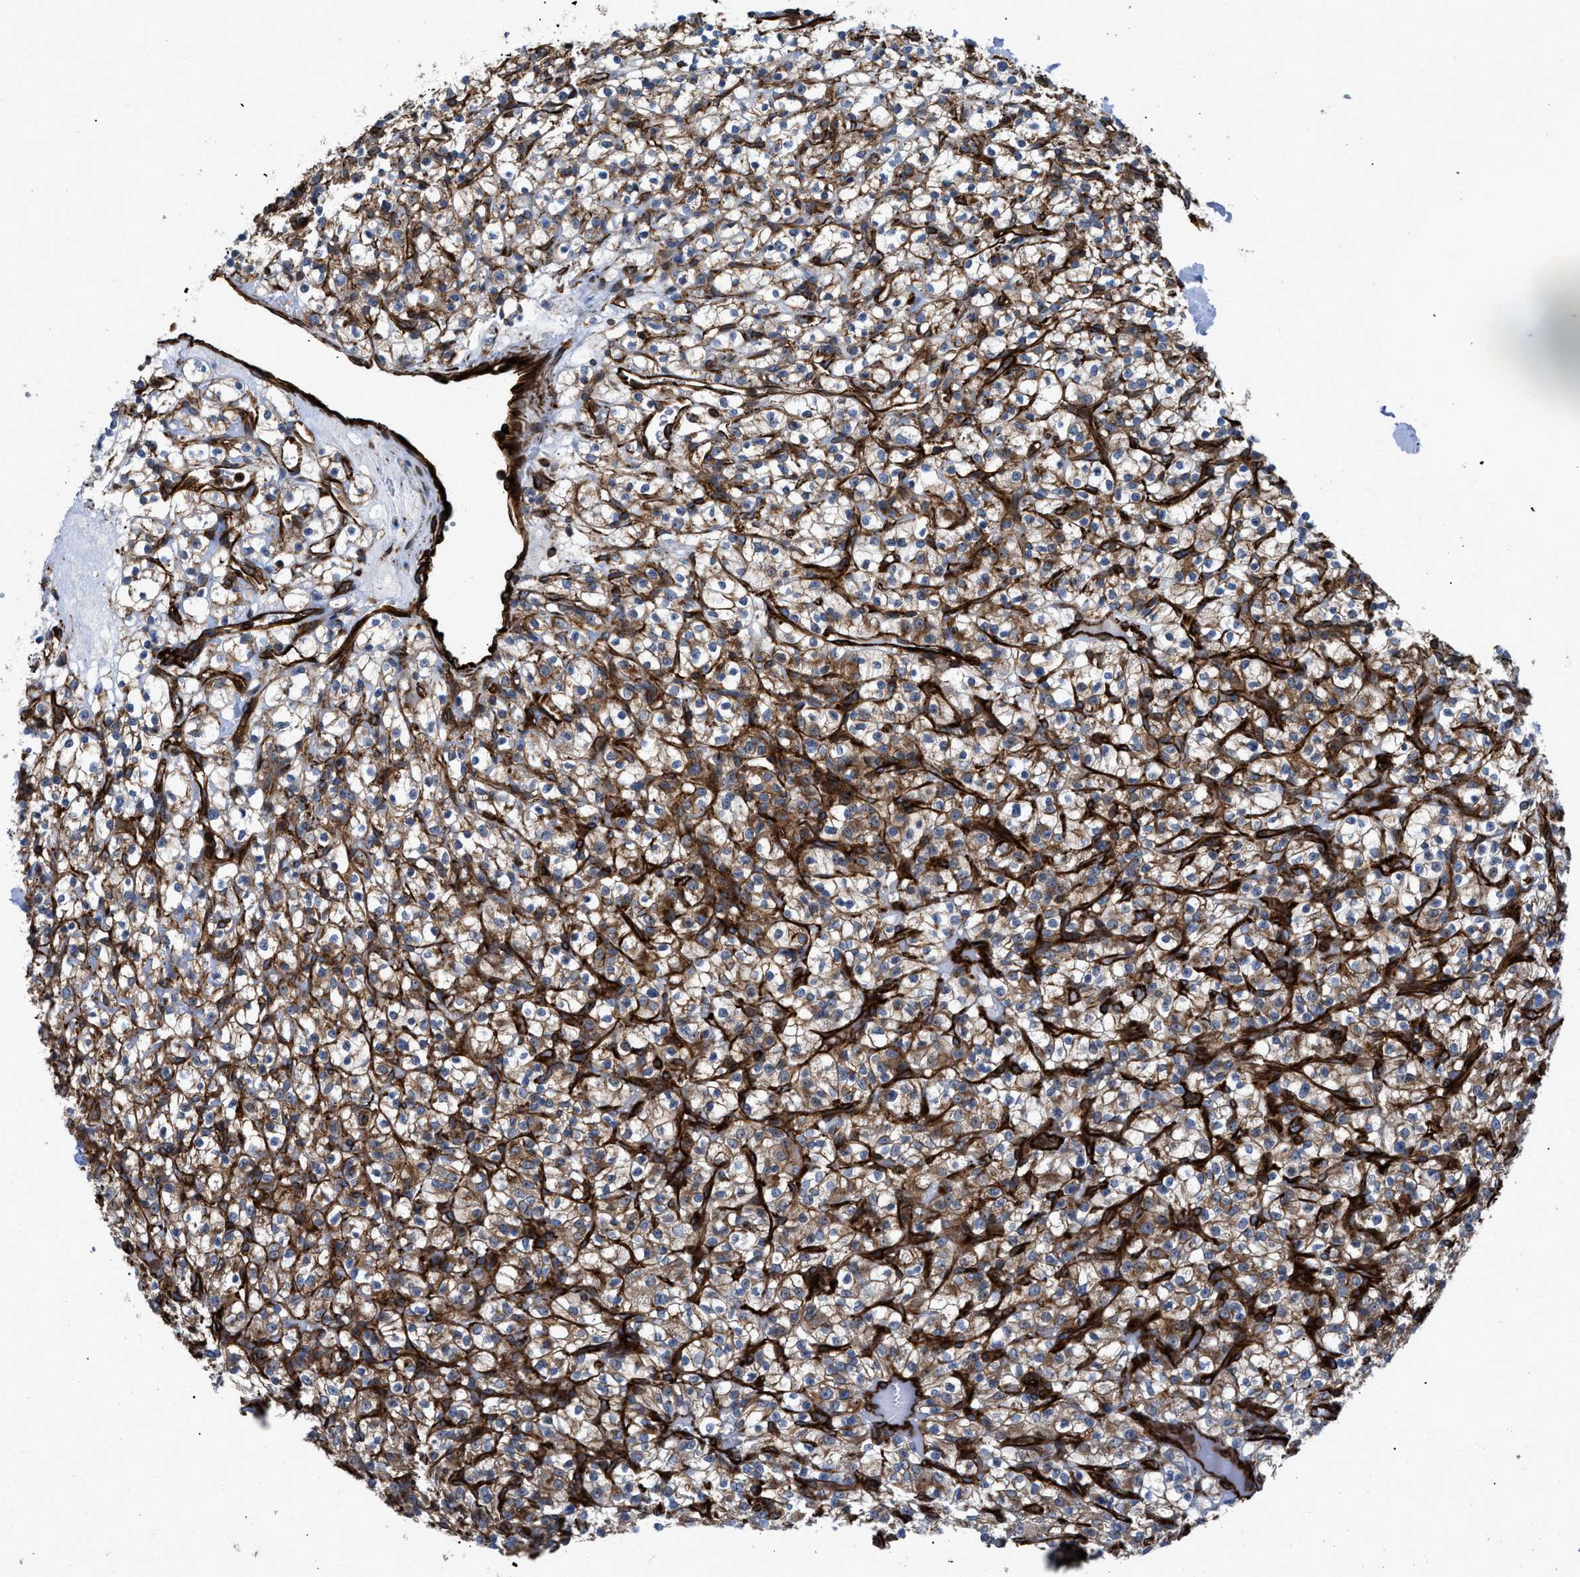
{"staining": {"intensity": "moderate", "quantity": ">75%", "location": "cytoplasmic/membranous"}, "tissue": "renal cancer", "cell_type": "Tumor cells", "image_type": "cancer", "snomed": [{"axis": "morphology", "description": "Normal tissue, NOS"}, {"axis": "morphology", "description": "Adenocarcinoma, NOS"}, {"axis": "topography", "description": "Kidney"}], "caption": "Tumor cells display moderate cytoplasmic/membranous positivity in about >75% of cells in renal adenocarcinoma.", "gene": "PTPRE", "patient": {"sex": "female", "age": 72}}